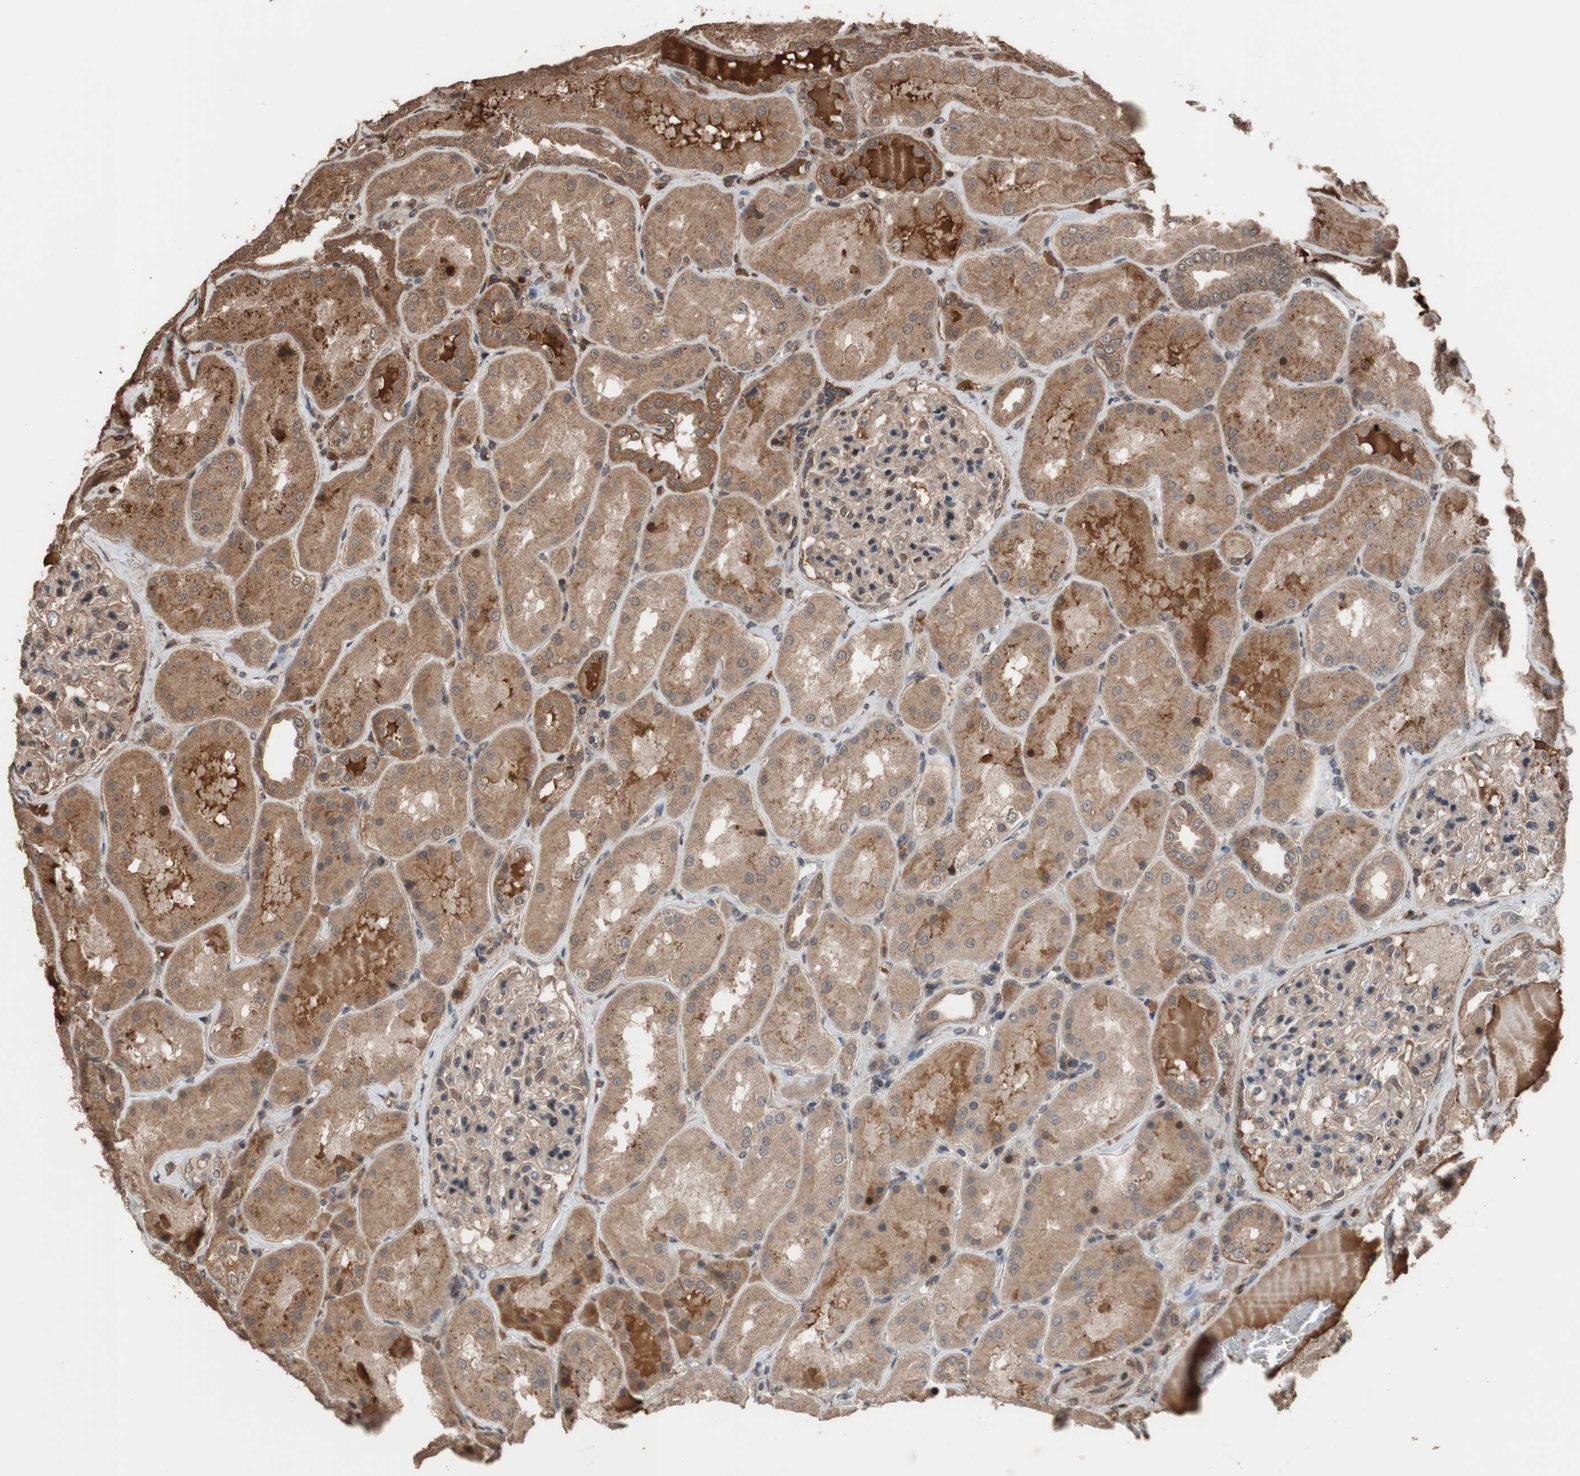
{"staining": {"intensity": "weak", "quantity": ">75%", "location": "cytoplasmic/membranous"}, "tissue": "kidney", "cell_type": "Cells in glomeruli", "image_type": "normal", "snomed": [{"axis": "morphology", "description": "Normal tissue, NOS"}, {"axis": "topography", "description": "Kidney"}], "caption": "IHC image of unremarkable kidney: human kidney stained using immunohistochemistry reveals low levels of weak protein expression localized specifically in the cytoplasmic/membranous of cells in glomeruli, appearing as a cytoplasmic/membranous brown color.", "gene": "KANSL1", "patient": {"sex": "female", "age": 56}}